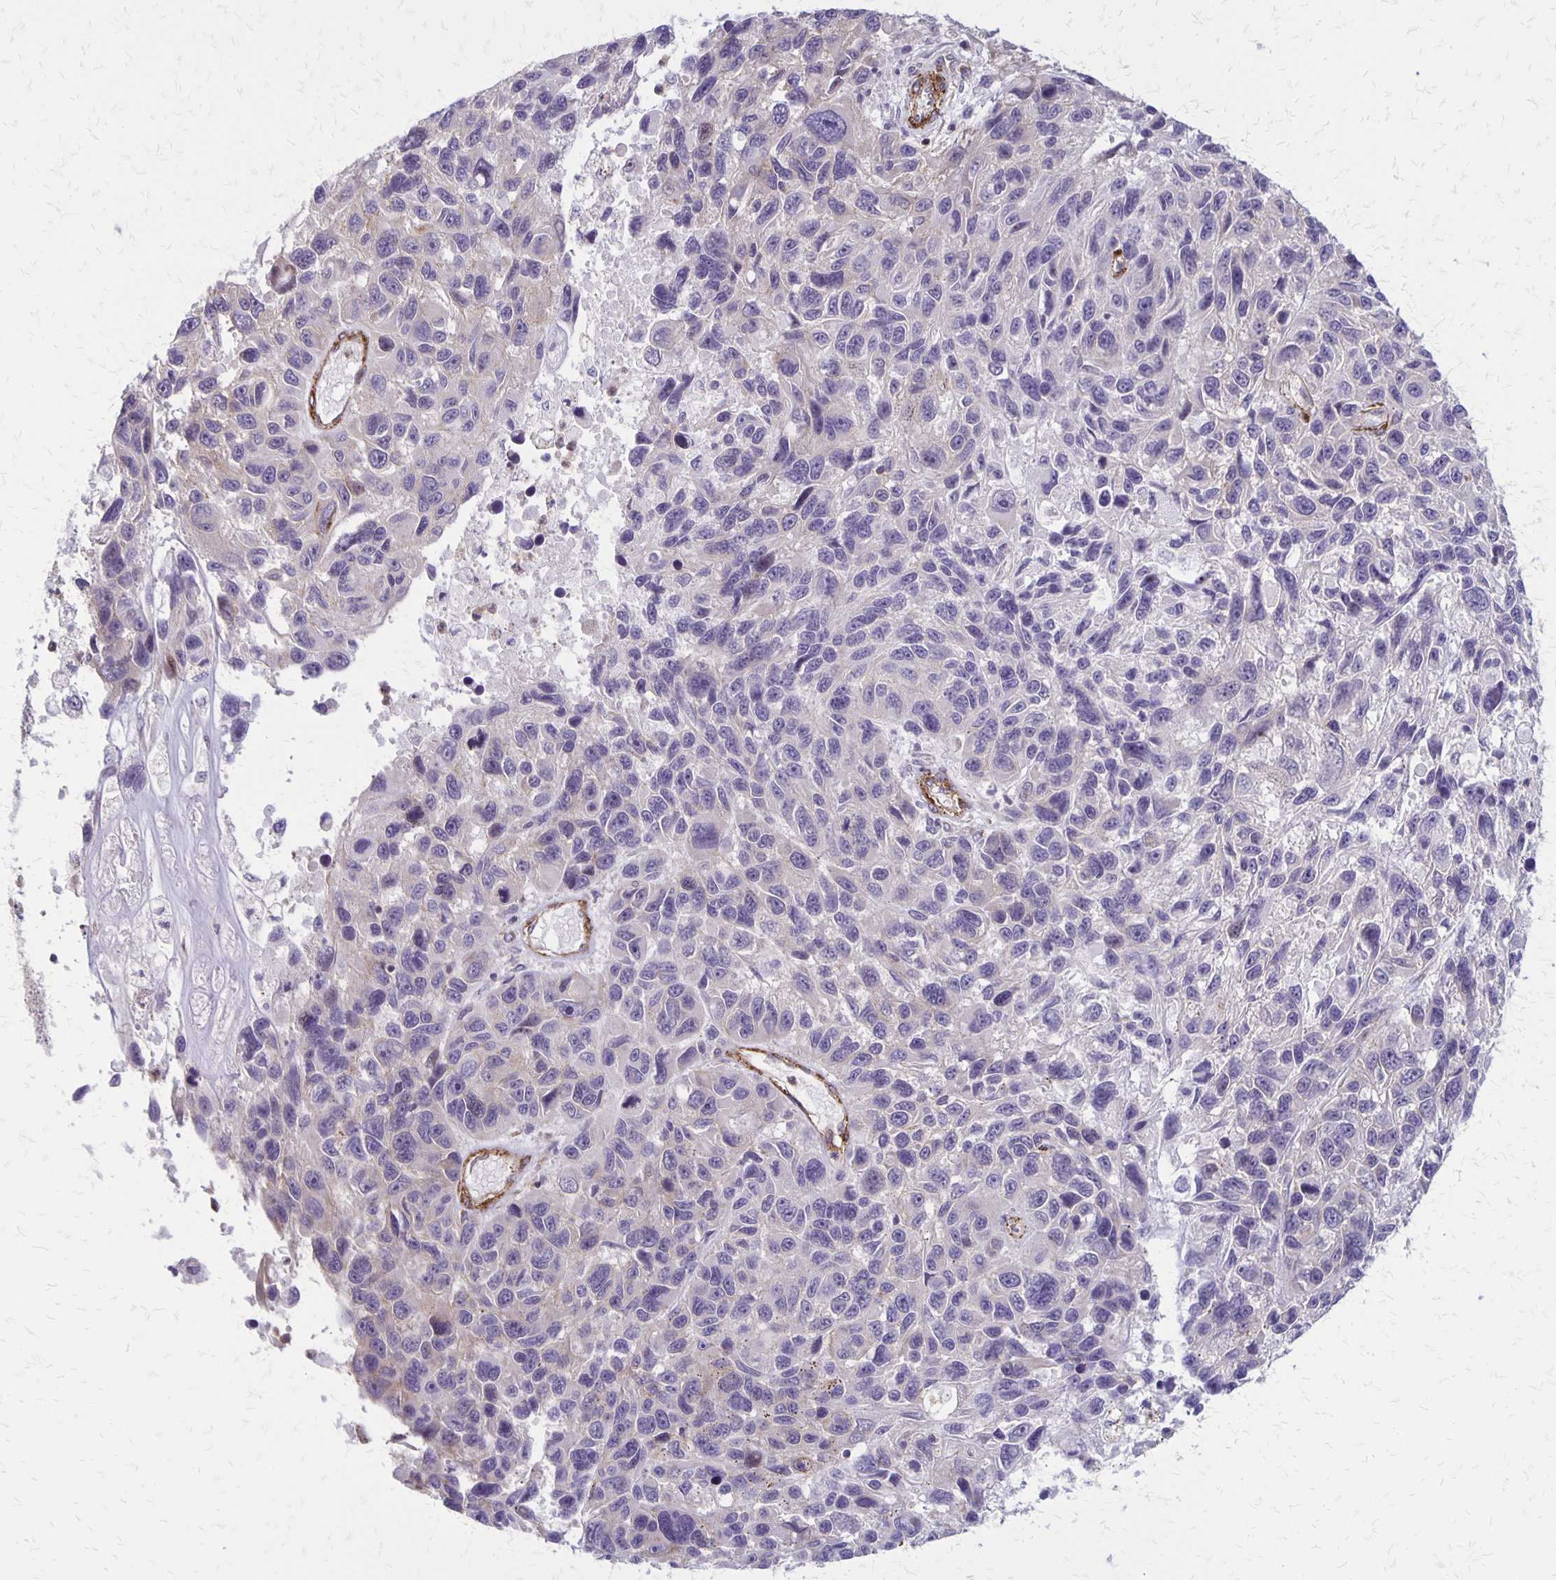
{"staining": {"intensity": "negative", "quantity": "none", "location": "none"}, "tissue": "melanoma", "cell_type": "Tumor cells", "image_type": "cancer", "snomed": [{"axis": "morphology", "description": "Malignant melanoma, NOS"}, {"axis": "topography", "description": "Skin"}], "caption": "The photomicrograph demonstrates no significant expression in tumor cells of melanoma.", "gene": "SEPTIN5", "patient": {"sex": "male", "age": 53}}